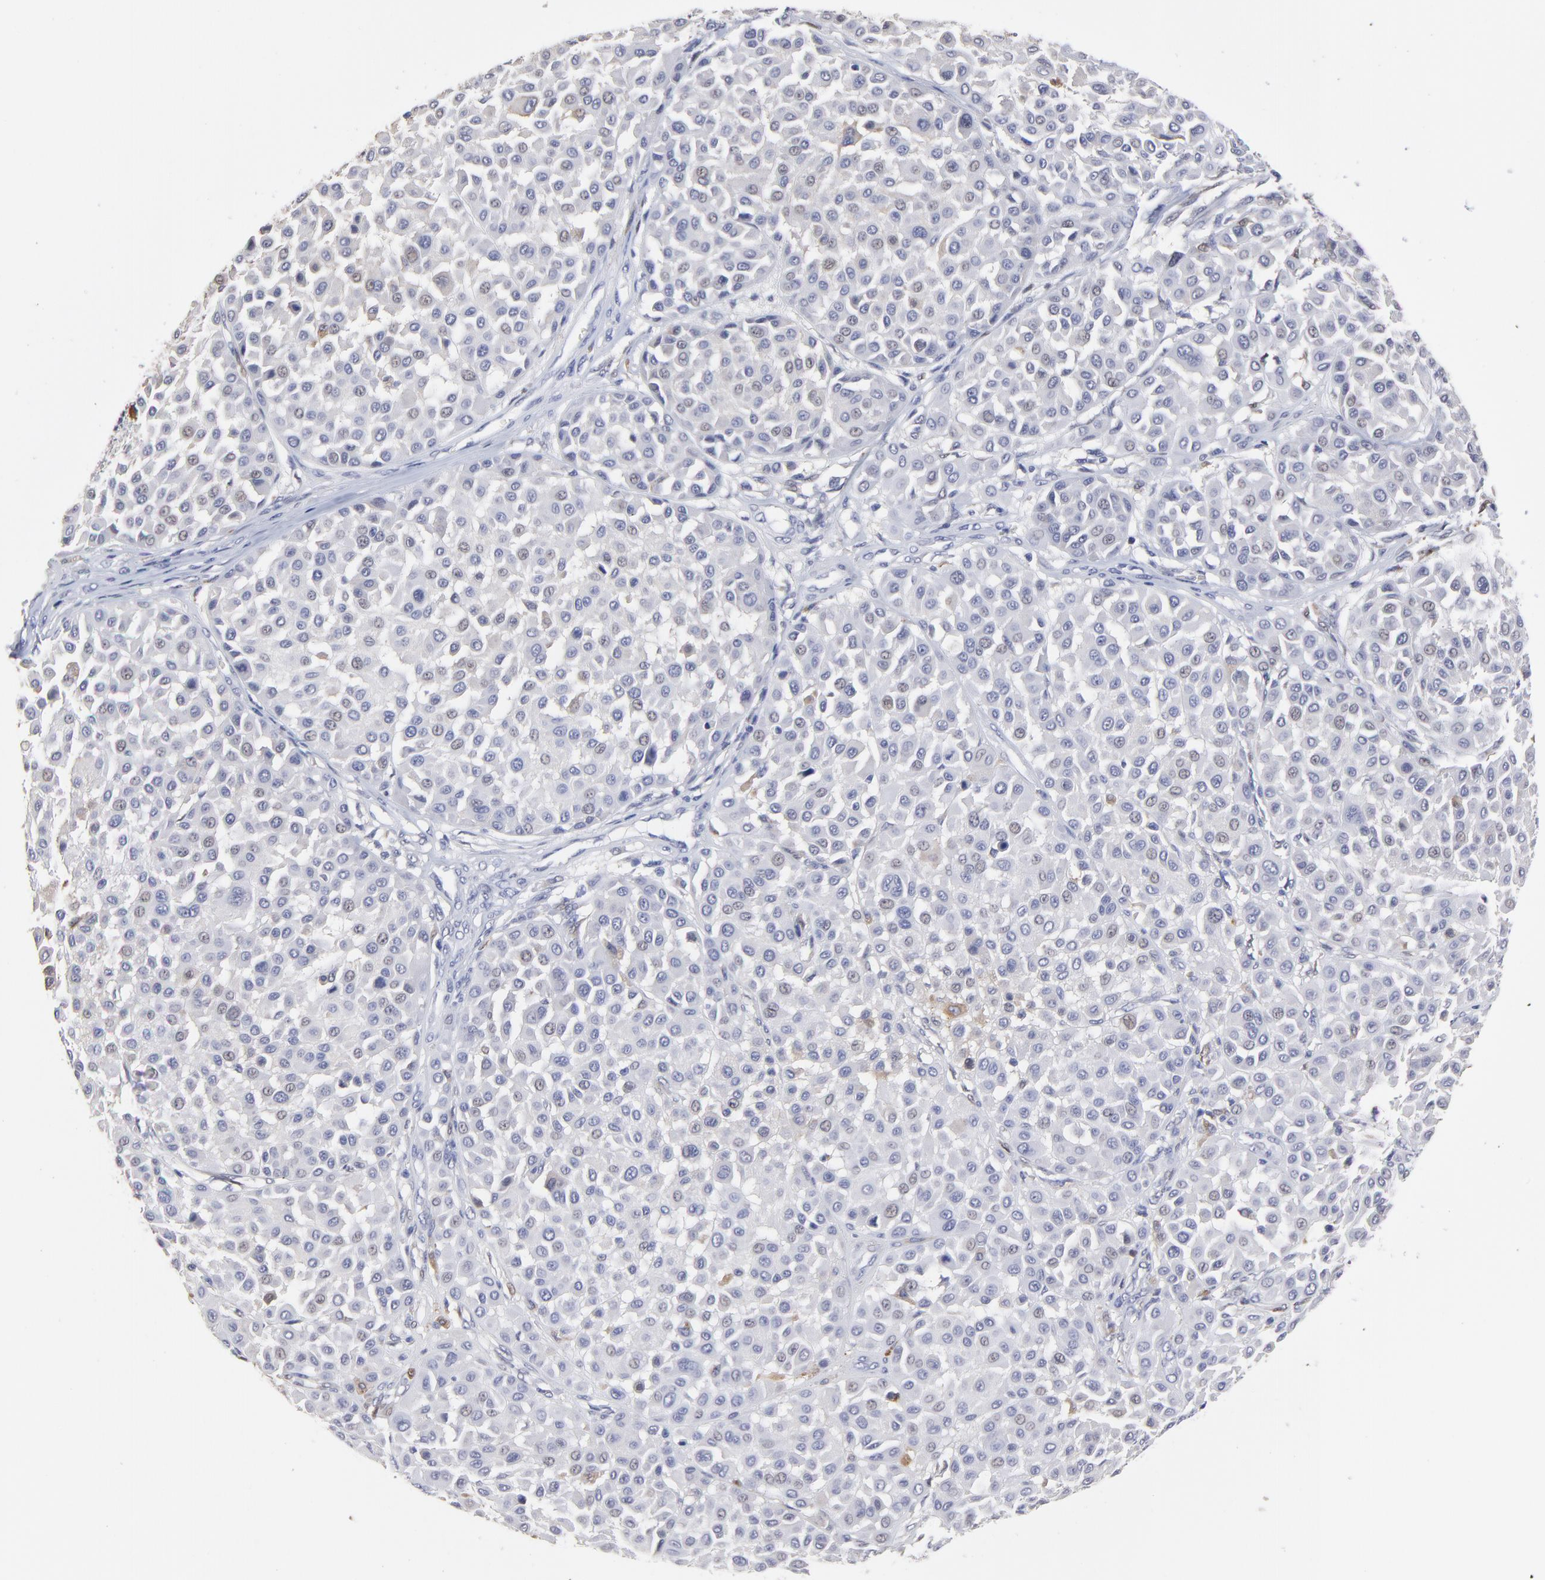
{"staining": {"intensity": "weak", "quantity": "<25%", "location": "nuclear"}, "tissue": "melanoma", "cell_type": "Tumor cells", "image_type": "cancer", "snomed": [{"axis": "morphology", "description": "Malignant melanoma, Metastatic site"}, {"axis": "topography", "description": "Soft tissue"}], "caption": "Immunohistochemistry (IHC) histopathology image of neoplastic tissue: human melanoma stained with DAB exhibits no significant protein expression in tumor cells. (DAB immunohistochemistry (IHC), high magnification).", "gene": "SMARCA1", "patient": {"sex": "male", "age": 41}}